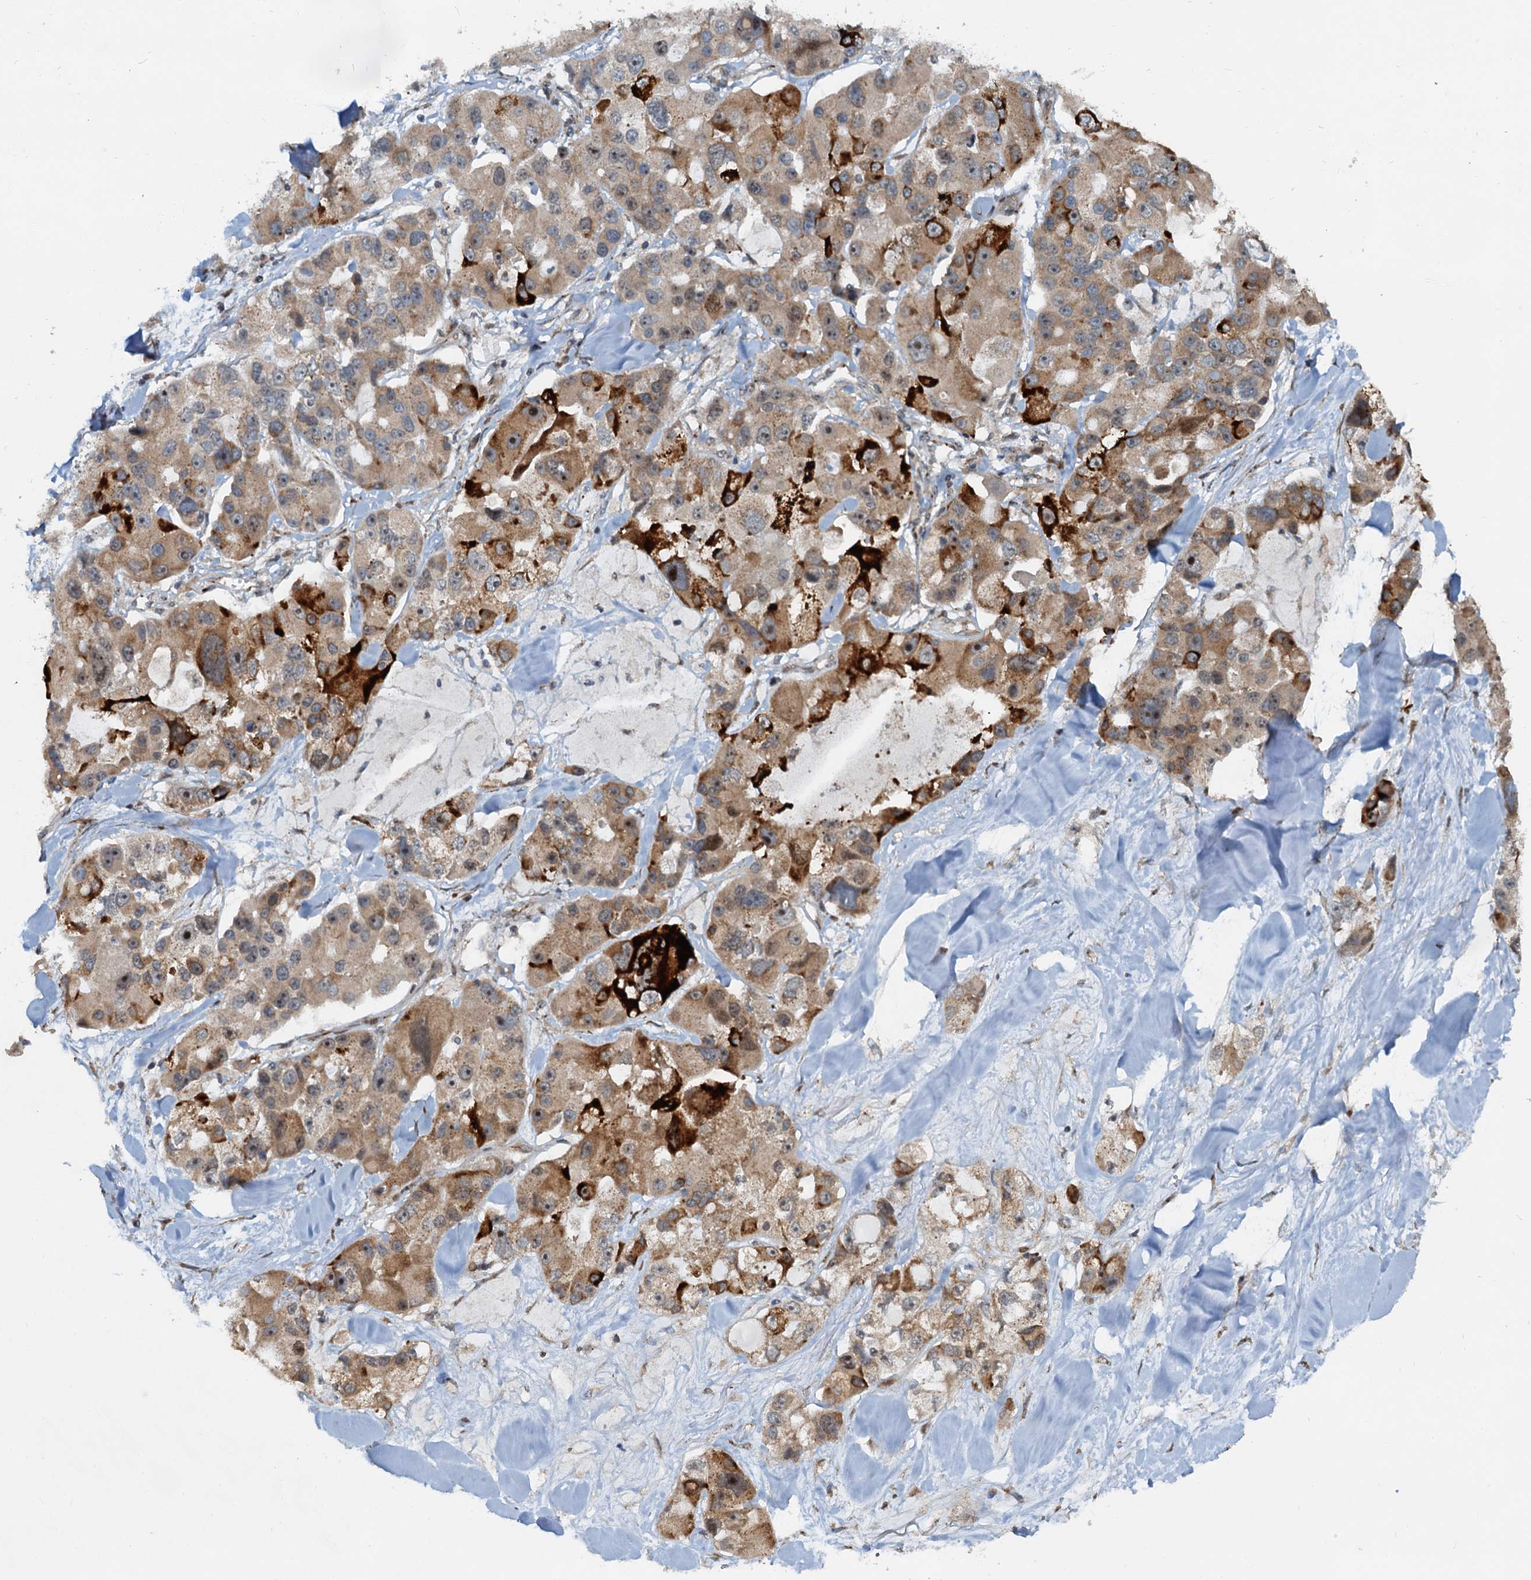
{"staining": {"intensity": "moderate", "quantity": ">75%", "location": "cytoplasmic/membranous"}, "tissue": "lung cancer", "cell_type": "Tumor cells", "image_type": "cancer", "snomed": [{"axis": "morphology", "description": "Adenocarcinoma, NOS"}, {"axis": "topography", "description": "Lung"}], "caption": "The photomicrograph displays immunohistochemical staining of lung adenocarcinoma. There is moderate cytoplasmic/membranous staining is identified in about >75% of tumor cells.", "gene": "CEP68", "patient": {"sex": "female", "age": 54}}